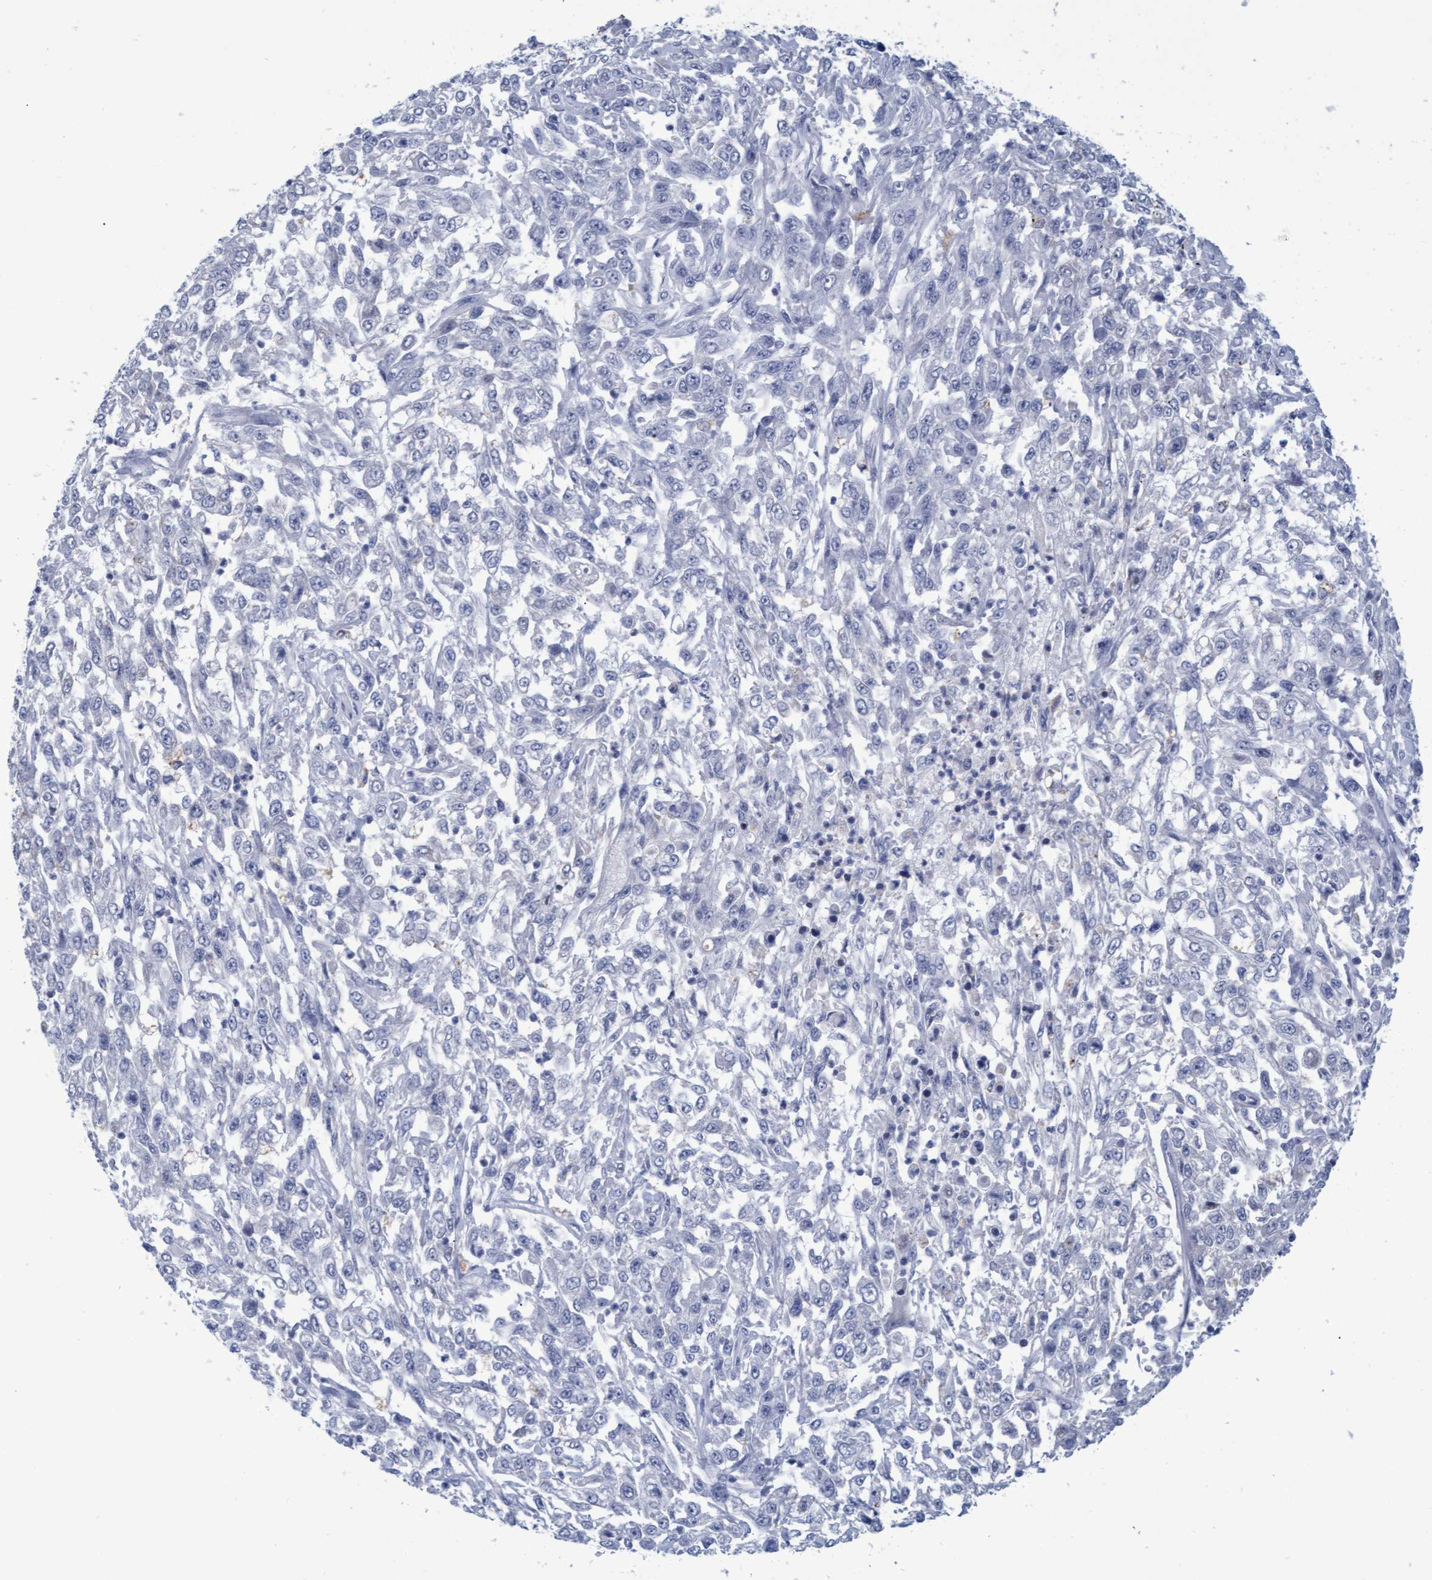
{"staining": {"intensity": "negative", "quantity": "none", "location": "none"}, "tissue": "urothelial cancer", "cell_type": "Tumor cells", "image_type": "cancer", "snomed": [{"axis": "morphology", "description": "Urothelial carcinoma, High grade"}, {"axis": "topography", "description": "Urinary bladder"}], "caption": "High magnification brightfield microscopy of high-grade urothelial carcinoma stained with DAB (3,3'-diaminobenzidine) (brown) and counterstained with hematoxylin (blue): tumor cells show no significant expression.", "gene": "PROCA1", "patient": {"sex": "male", "age": 46}}